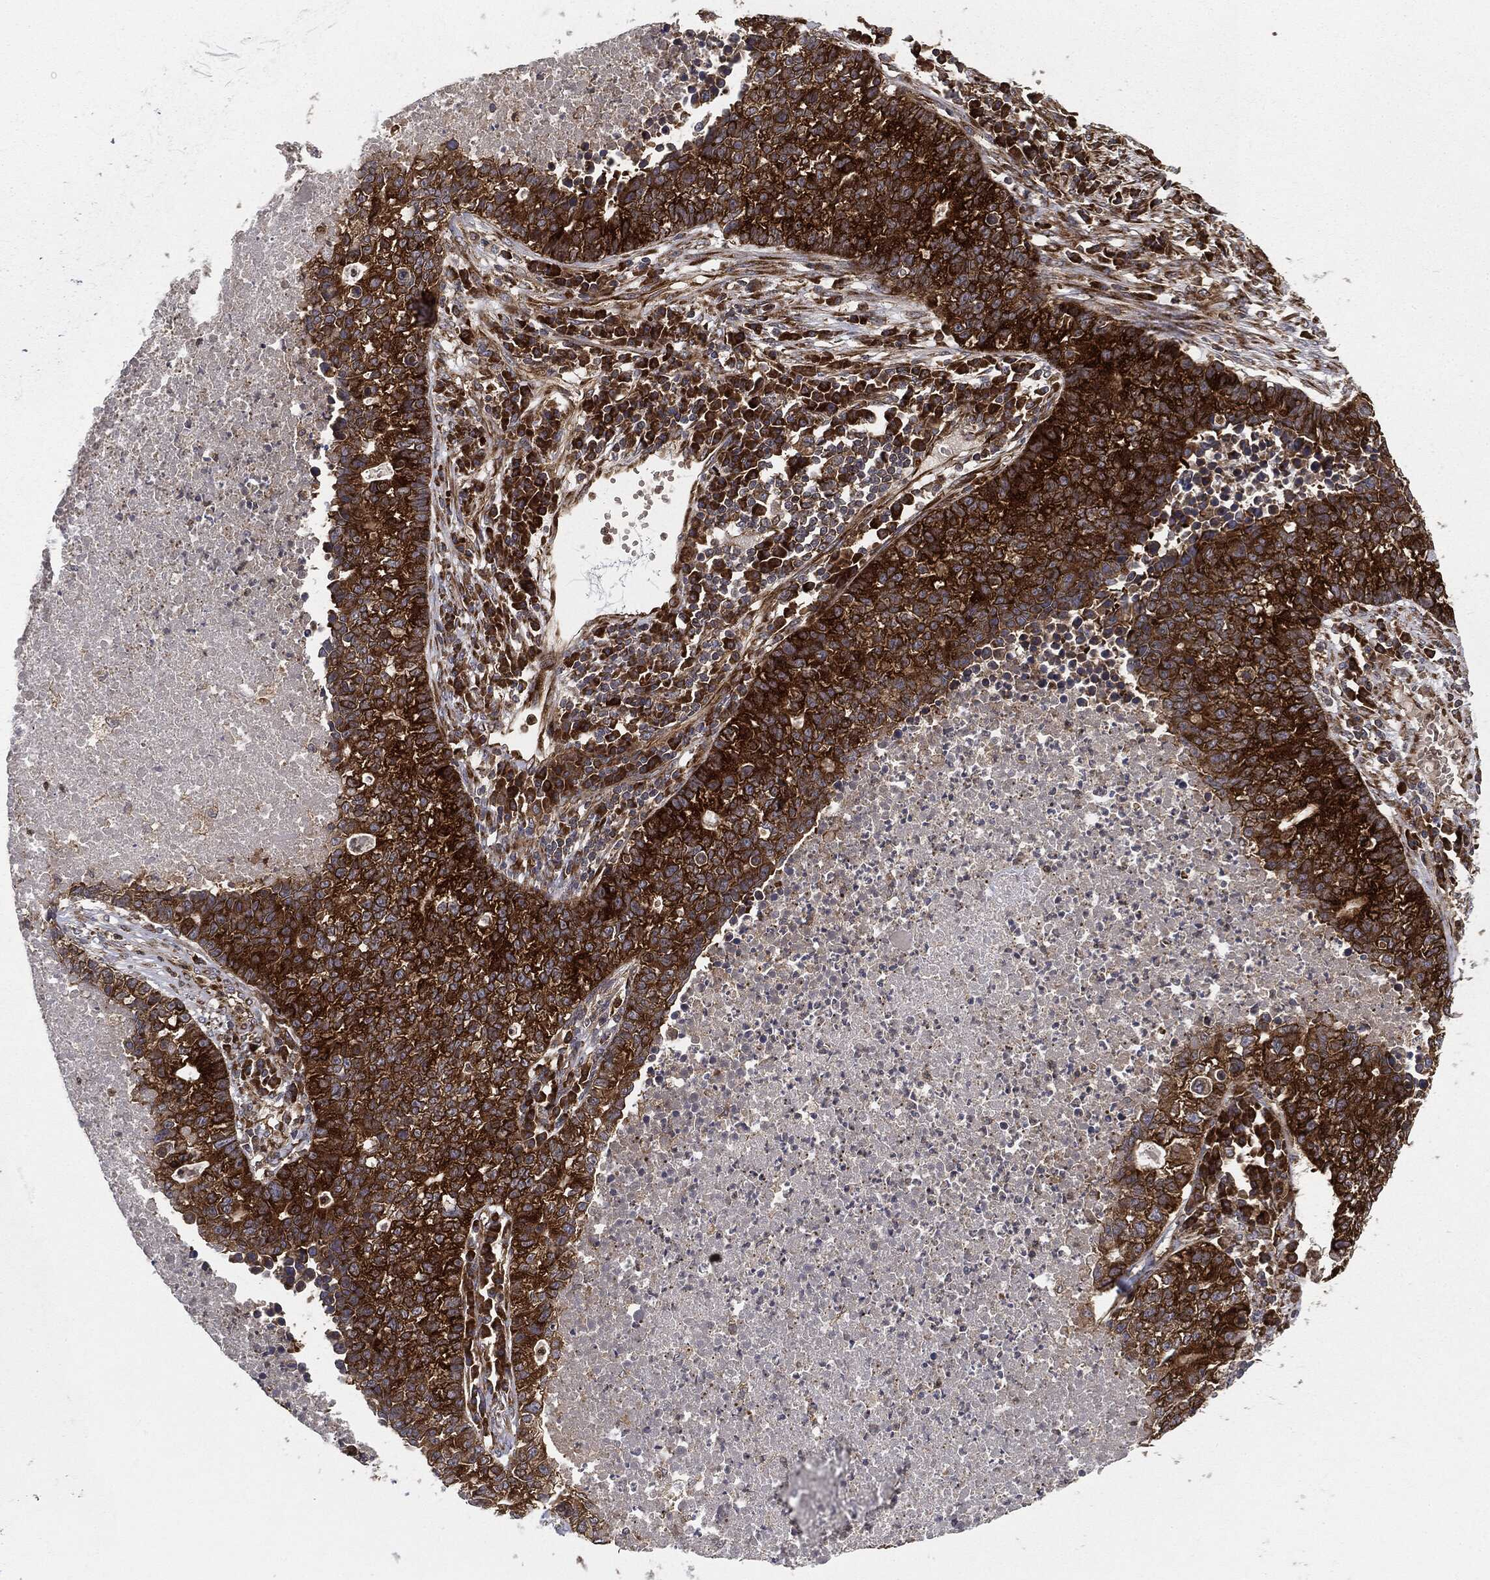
{"staining": {"intensity": "strong", "quantity": ">75%", "location": "cytoplasmic/membranous"}, "tissue": "lung cancer", "cell_type": "Tumor cells", "image_type": "cancer", "snomed": [{"axis": "morphology", "description": "Adenocarcinoma, NOS"}, {"axis": "topography", "description": "Lung"}], "caption": "A histopathology image showing strong cytoplasmic/membranous staining in about >75% of tumor cells in adenocarcinoma (lung), as visualized by brown immunohistochemical staining.", "gene": "EIF2AK2", "patient": {"sex": "male", "age": 57}}